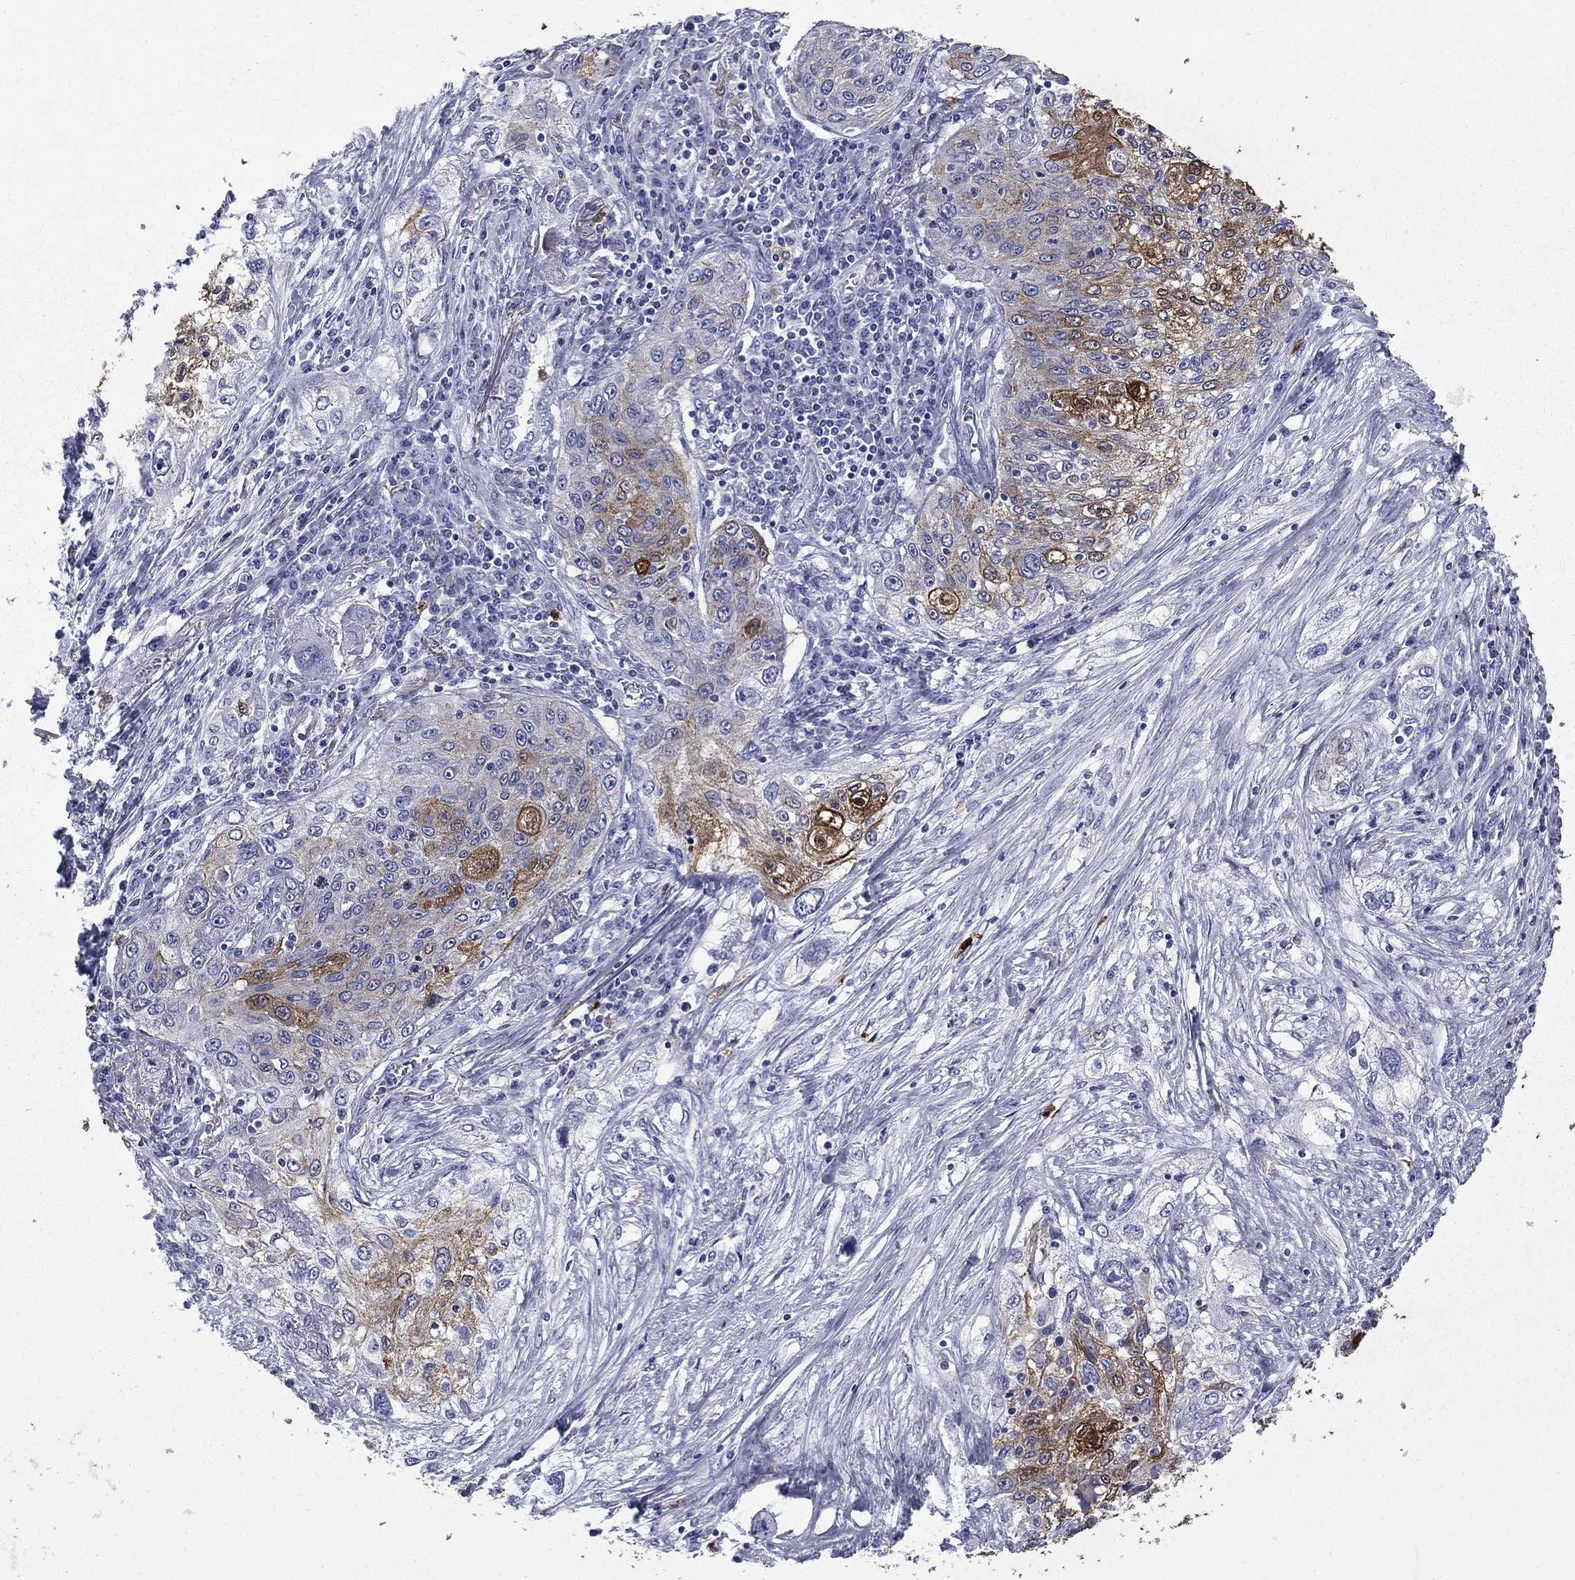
{"staining": {"intensity": "moderate", "quantity": "<25%", "location": "cytoplasmic/membranous"}, "tissue": "lung cancer", "cell_type": "Tumor cells", "image_type": "cancer", "snomed": [{"axis": "morphology", "description": "Squamous cell carcinoma, NOS"}, {"axis": "topography", "description": "Lung"}], "caption": "Lung cancer was stained to show a protein in brown. There is low levels of moderate cytoplasmic/membranous positivity in approximately <25% of tumor cells. (Brightfield microscopy of DAB IHC at high magnification).", "gene": "TRIM29", "patient": {"sex": "female", "age": 69}}